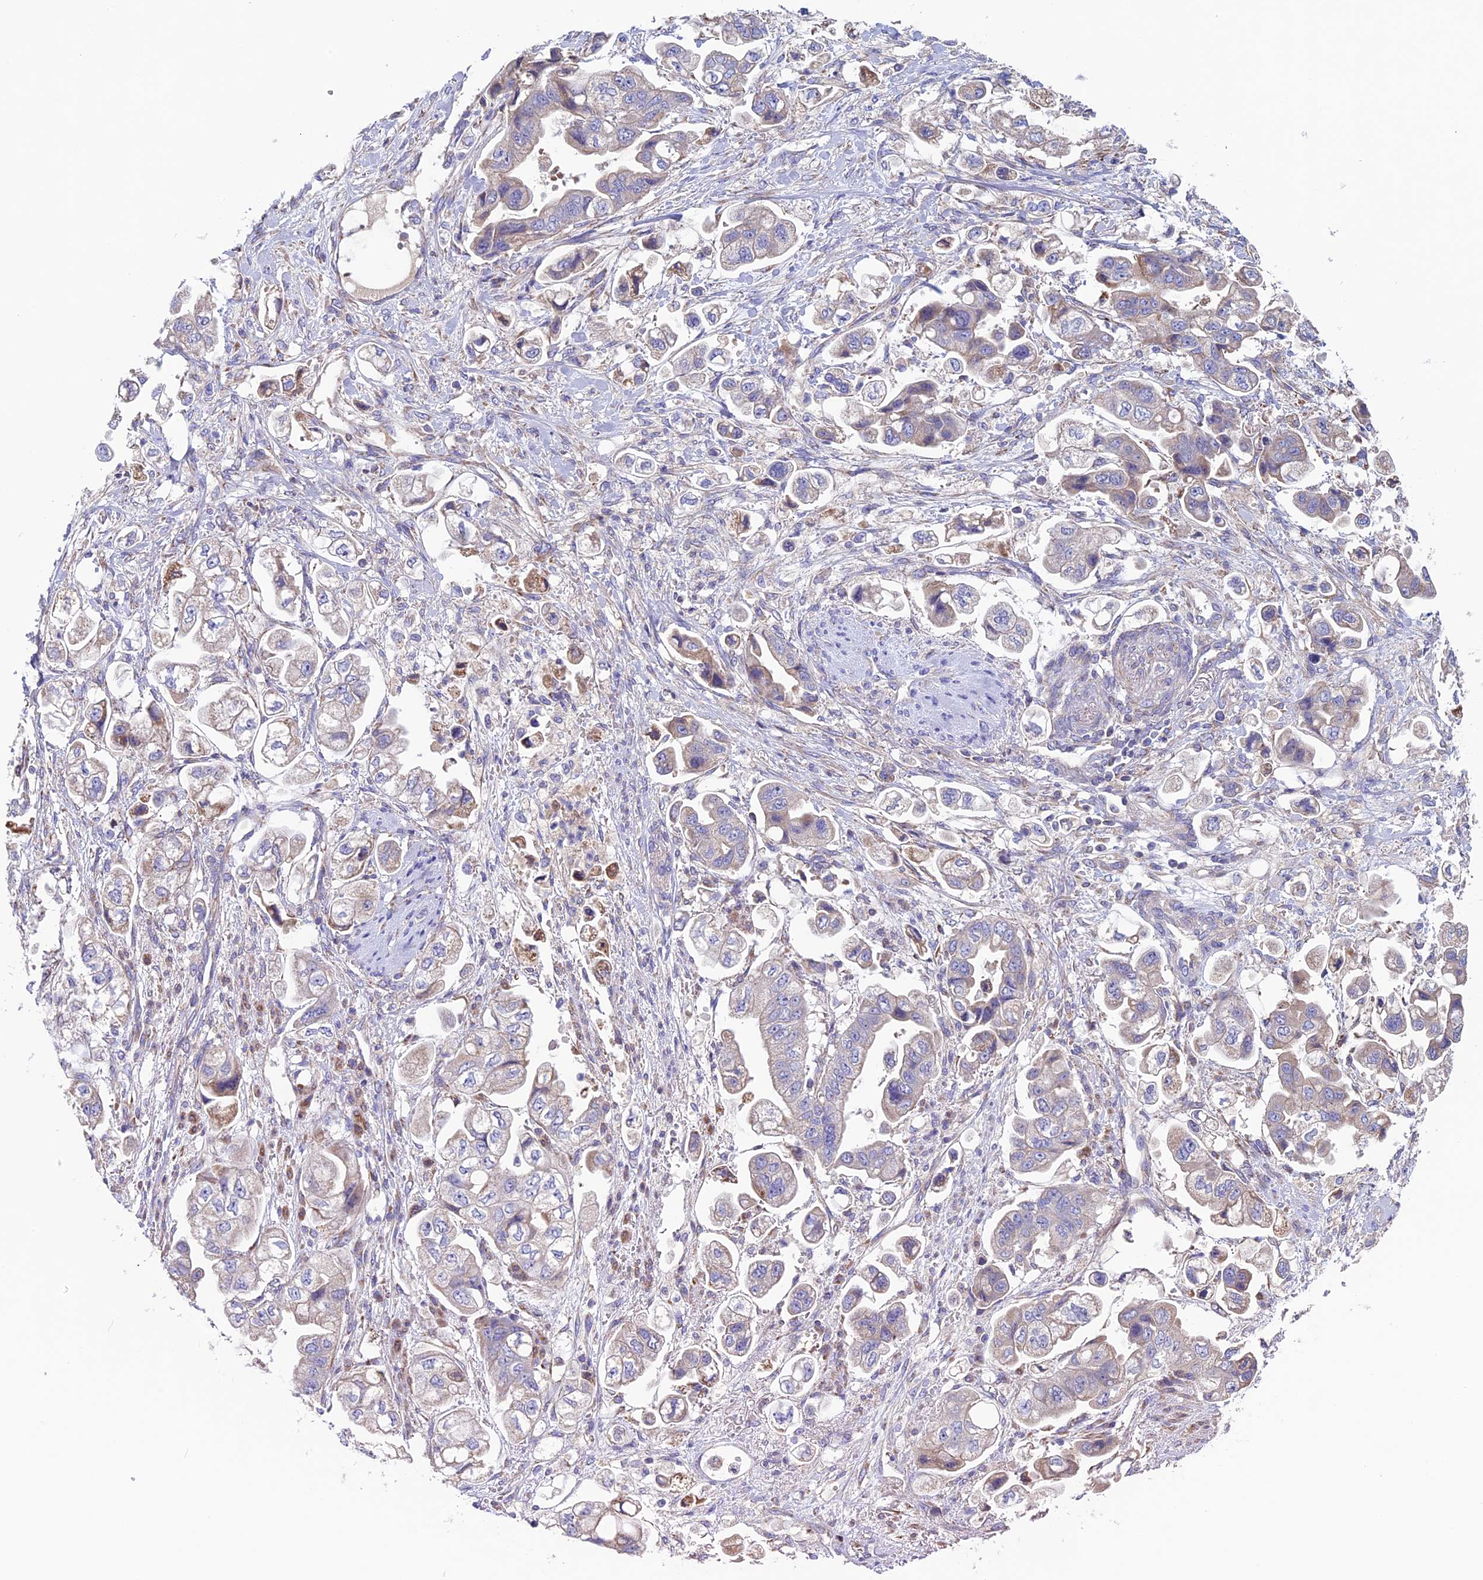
{"staining": {"intensity": "weak", "quantity": "<25%", "location": "cytoplasmic/membranous"}, "tissue": "stomach cancer", "cell_type": "Tumor cells", "image_type": "cancer", "snomed": [{"axis": "morphology", "description": "Adenocarcinoma, NOS"}, {"axis": "topography", "description": "Stomach"}], "caption": "DAB (3,3'-diaminobenzidine) immunohistochemical staining of stomach cancer exhibits no significant staining in tumor cells. Brightfield microscopy of IHC stained with DAB (brown) and hematoxylin (blue), captured at high magnification.", "gene": "SLC15A5", "patient": {"sex": "male", "age": 62}}